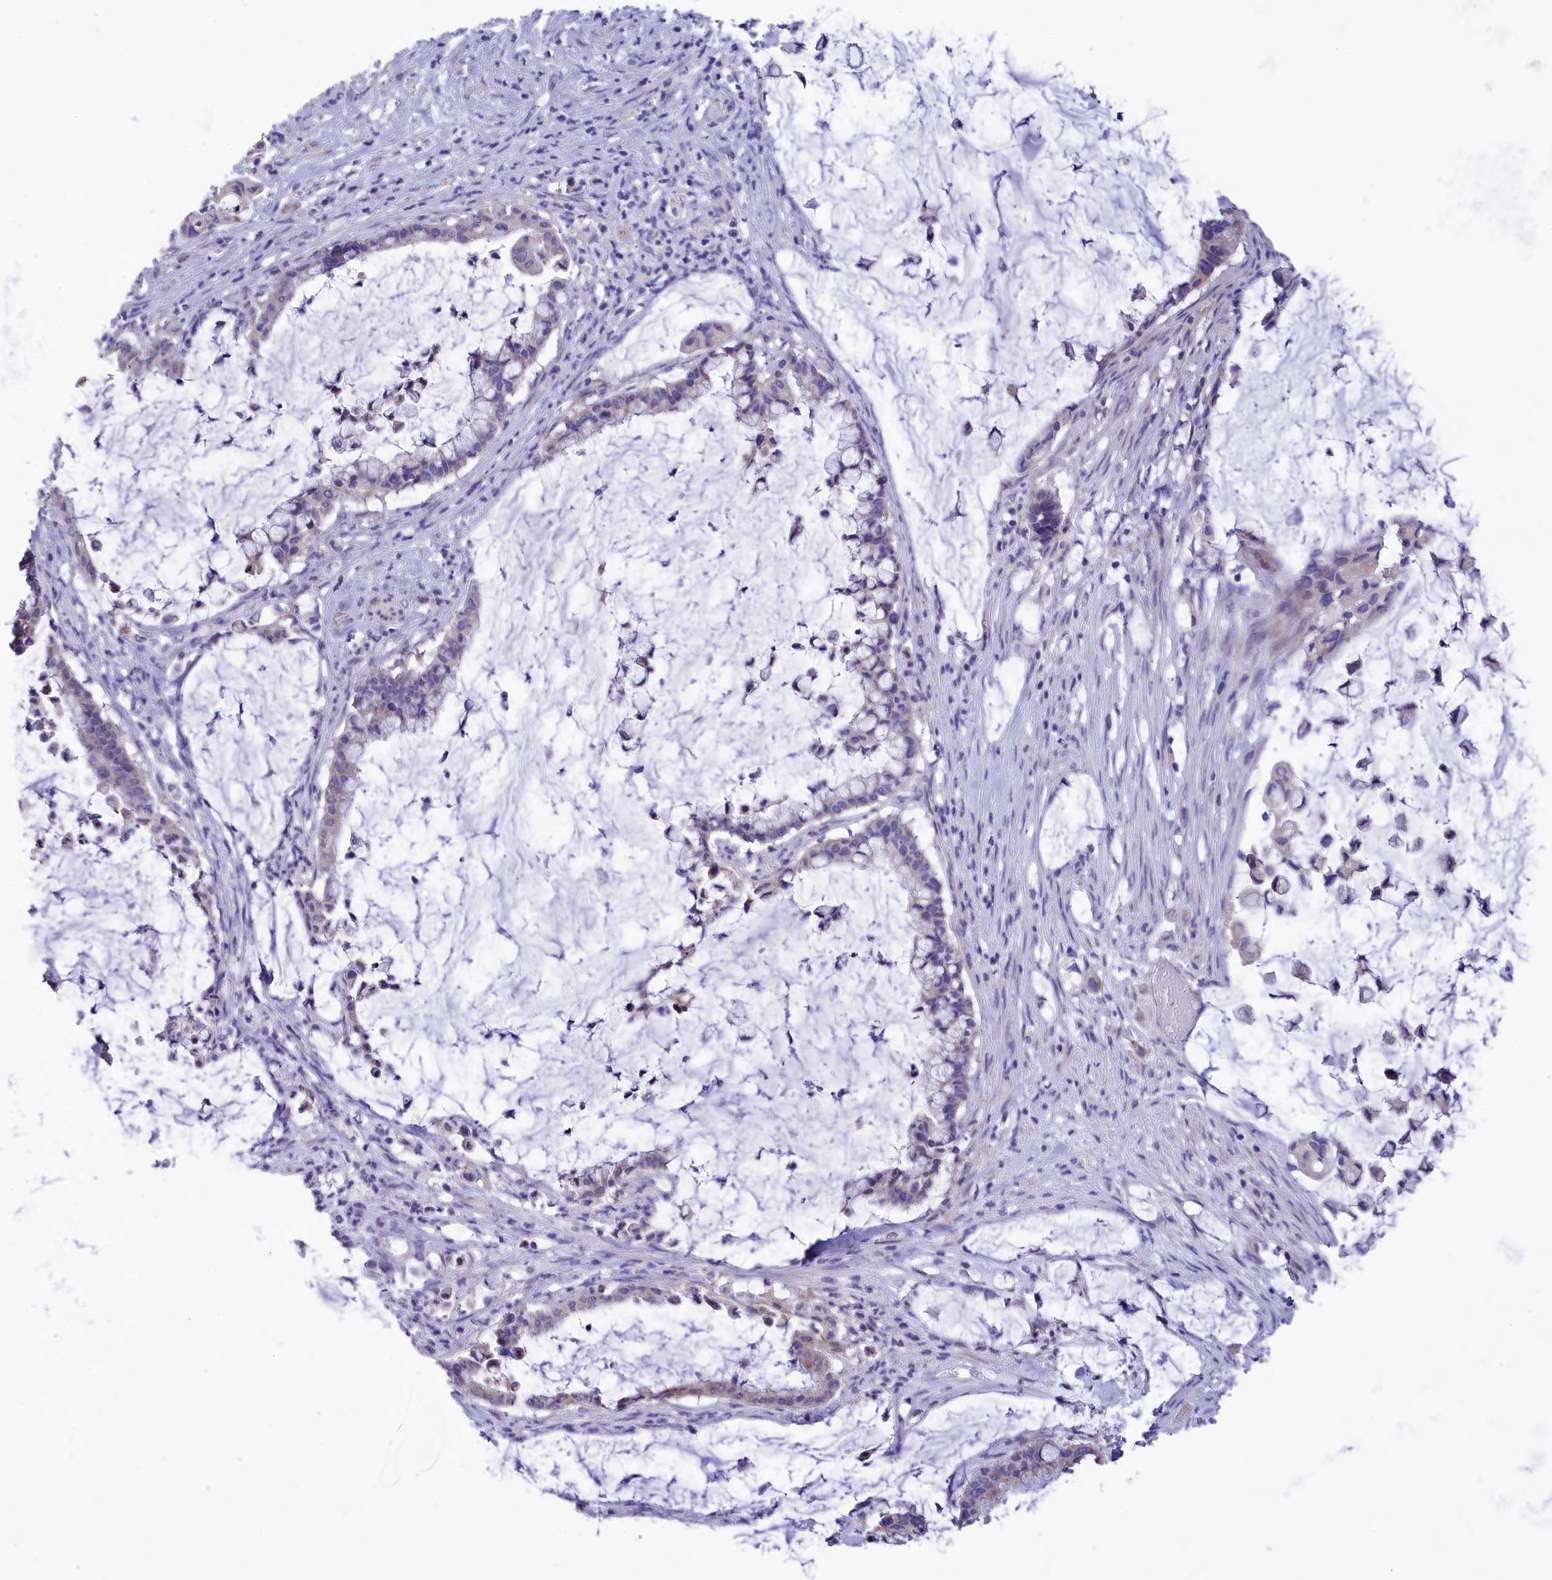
{"staining": {"intensity": "weak", "quantity": "<25%", "location": "cytoplasmic/membranous"}, "tissue": "pancreatic cancer", "cell_type": "Tumor cells", "image_type": "cancer", "snomed": [{"axis": "morphology", "description": "Adenocarcinoma, NOS"}, {"axis": "topography", "description": "Pancreas"}], "caption": "An immunohistochemistry histopathology image of pancreatic adenocarcinoma is shown. There is no staining in tumor cells of pancreatic adenocarcinoma.", "gene": "CYP2U1", "patient": {"sex": "male", "age": 41}}